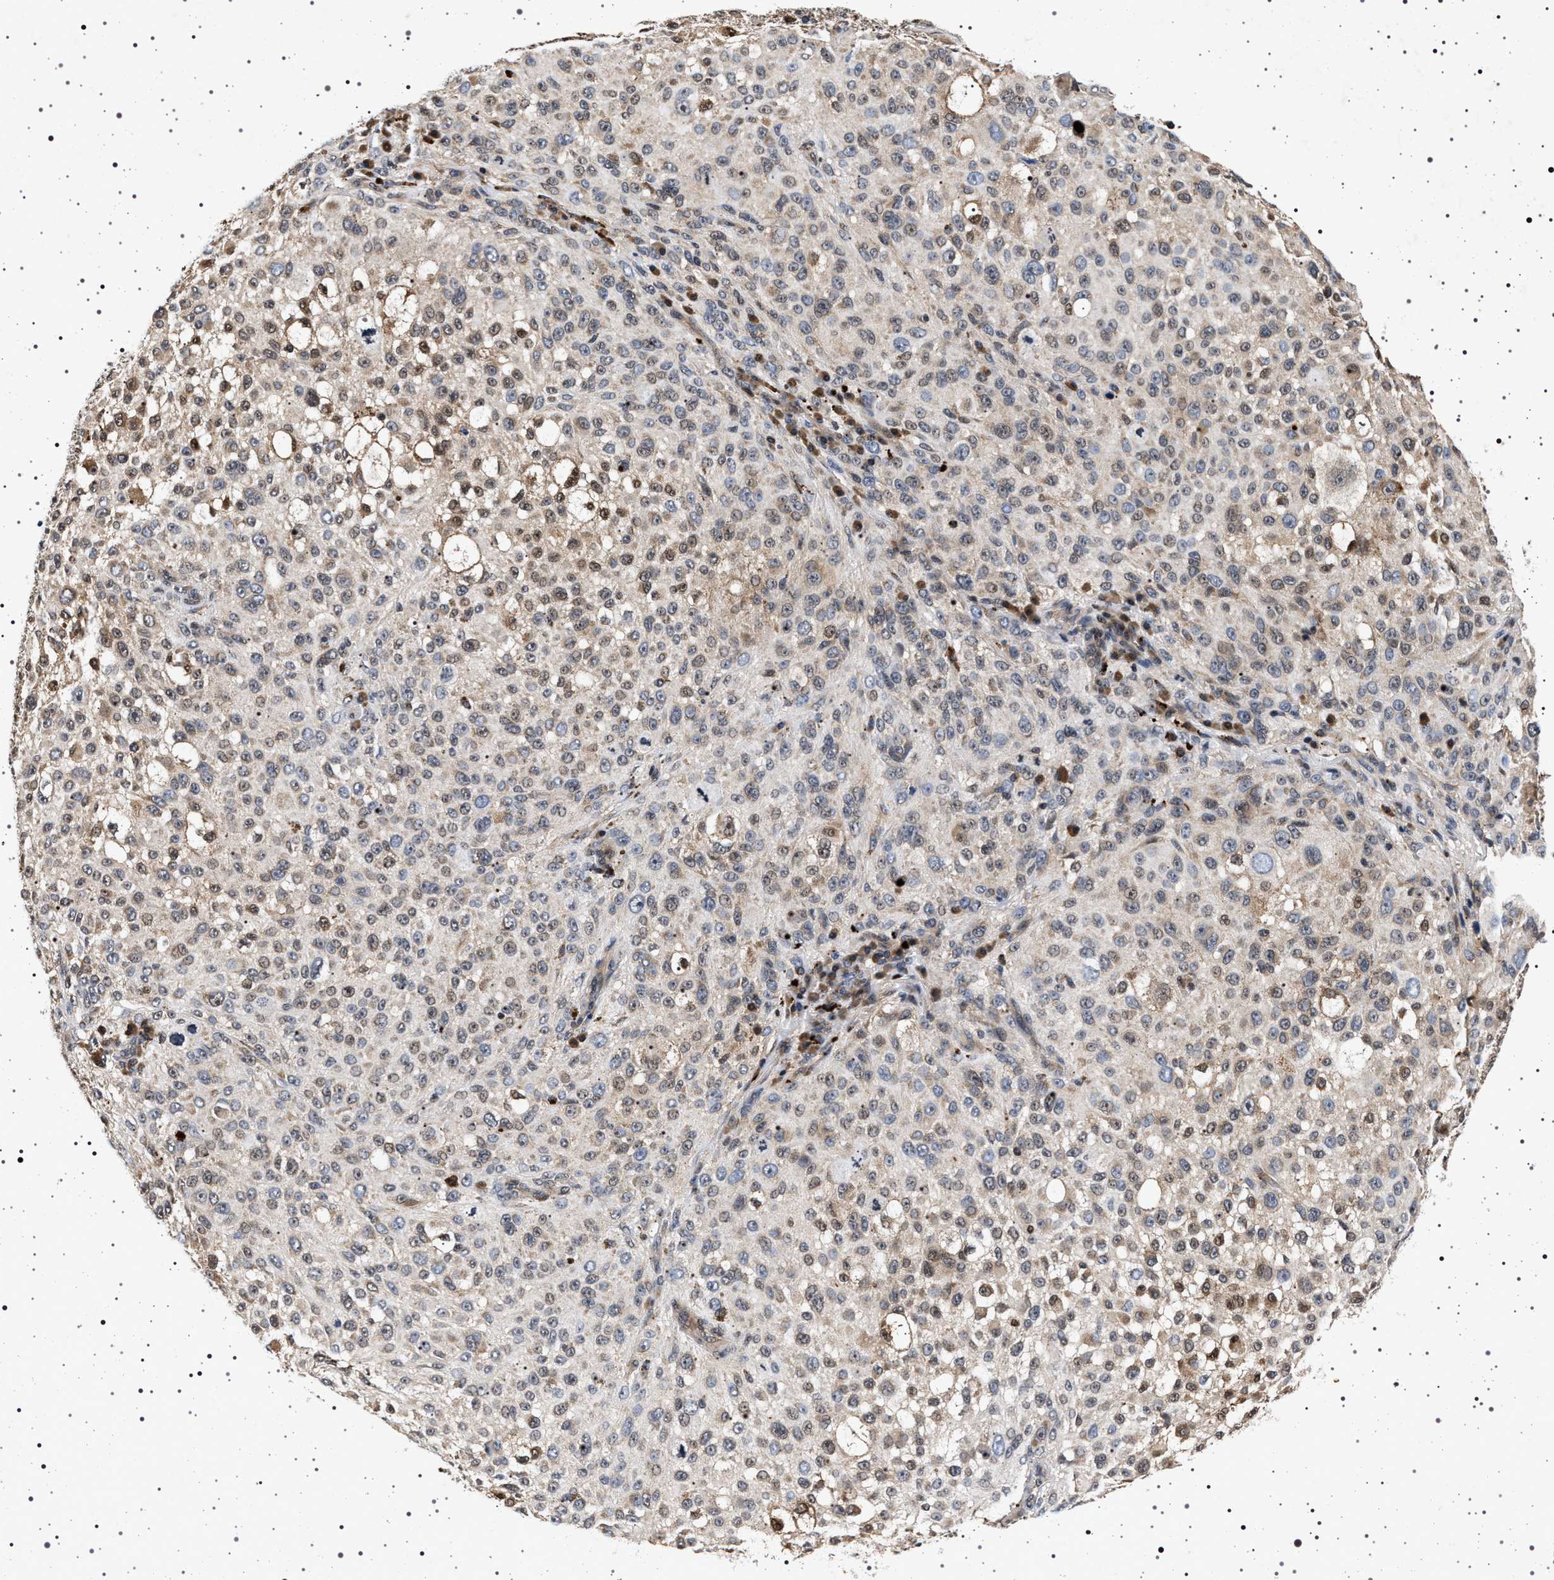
{"staining": {"intensity": "weak", "quantity": "25%-75%", "location": "cytoplasmic/membranous,nuclear"}, "tissue": "melanoma", "cell_type": "Tumor cells", "image_type": "cancer", "snomed": [{"axis": "morphology", "description": "Necrosis, NOS"}, {"axis": "morphology", "description": "Malignant melanoma, NOS"}, {"axis": "topography", "description": "Skin"}], "caption": "DAB (3,3'-diaminobenzidine) immunohistochemical staining of human malignant melanoma shows weak cytoplasmic/membranous and nuclear protein positivity in approximately 25%-75% of tumor cells.", "gene": "CDKN1B", "patient": {"sex": "female", "age": 87}}